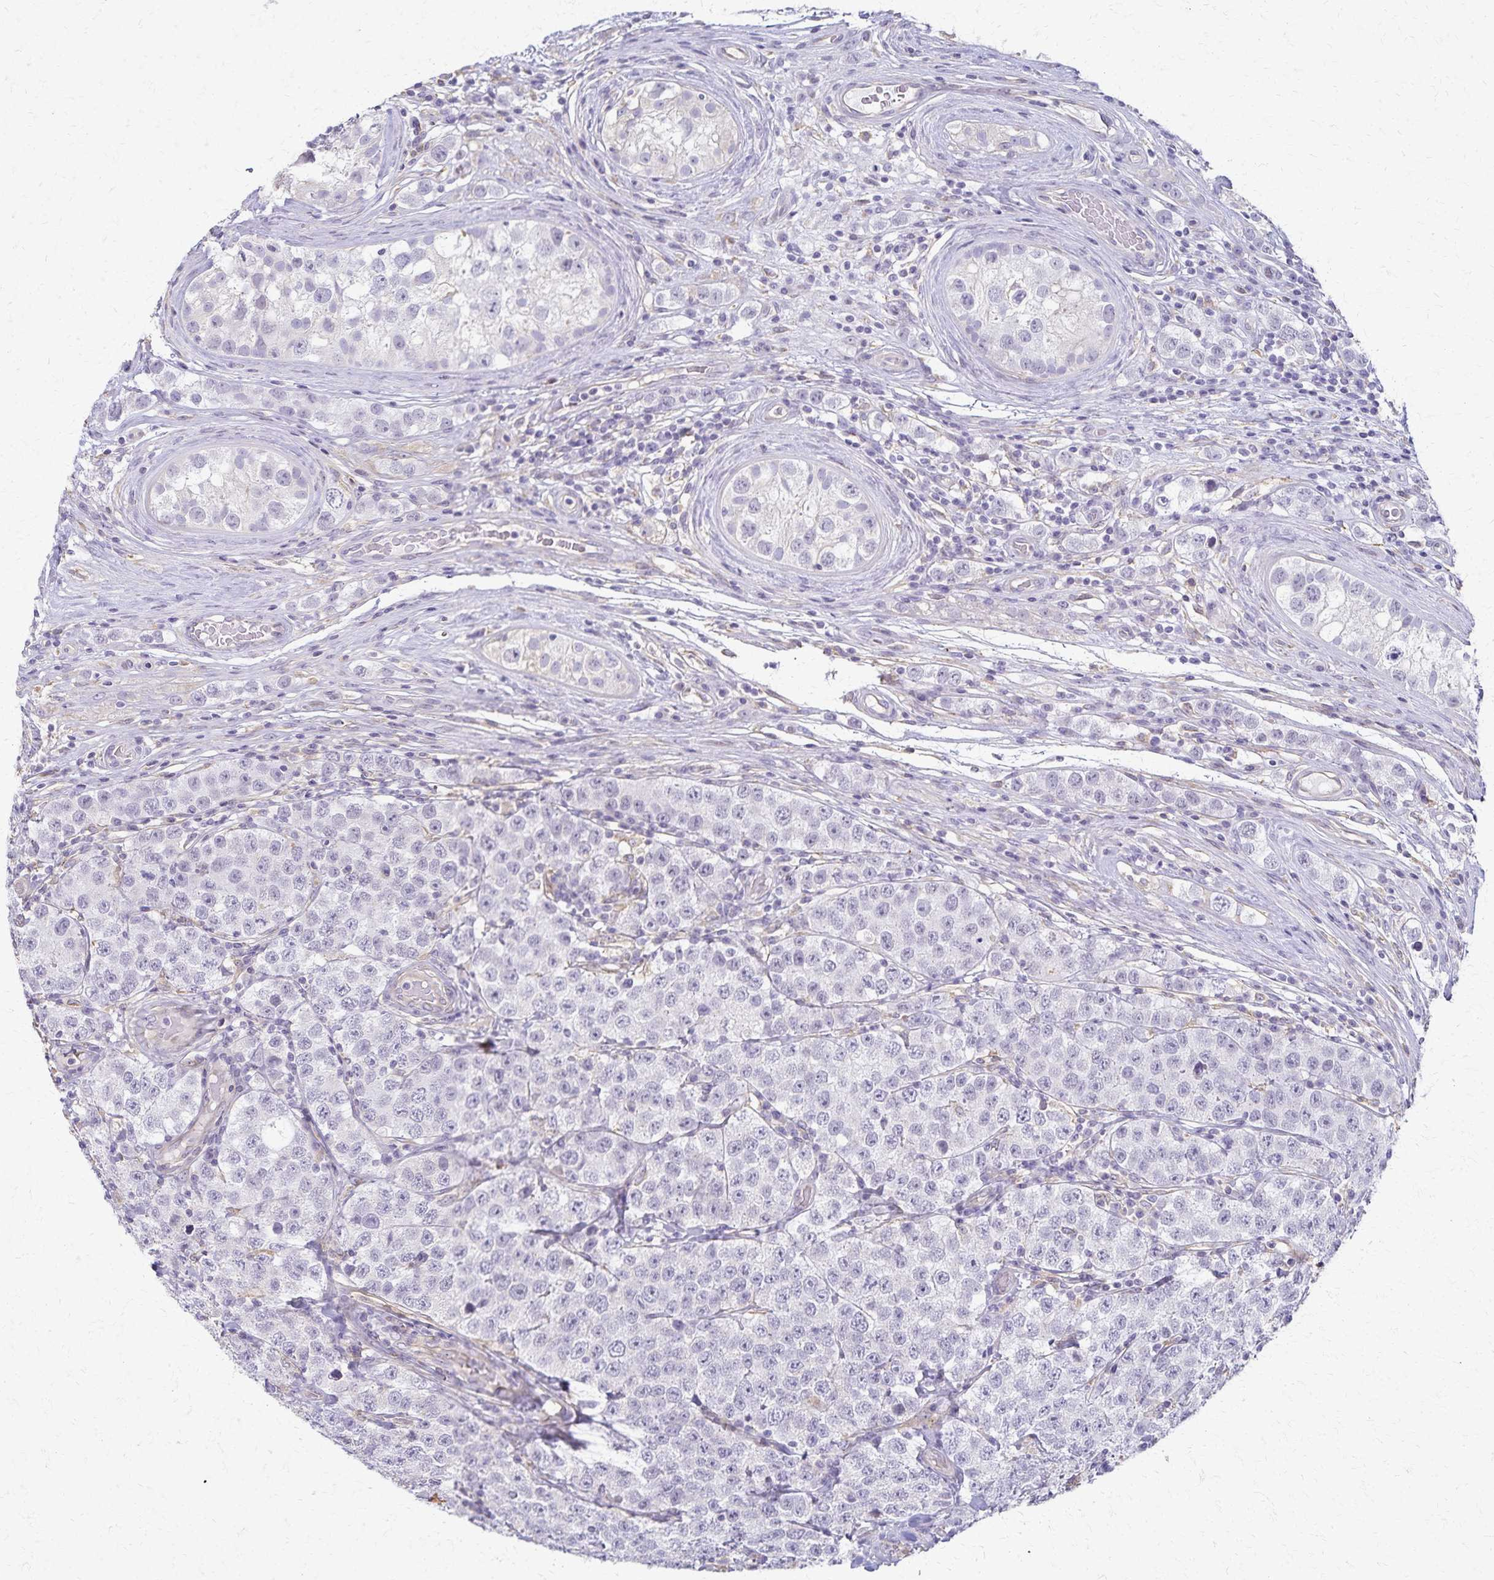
{"staining": {"intensity": "negative", "quantity": "none", "location": "none"}, "tissue": "testis cancer", "cell_type": "Tumor cells", "image_type": "cancer", "snomed": [{"axis": "morphology", "description": "Seminoma, NOS"}, {"axis": "topography", "description": "Testis"}], "caption": "IHC image of seminoma (testis) stained for a protein (brown), which exhibits no positivity in tumor cells. (DAB (3,3'-diaminobenzidine) immunohistochemistry (IHC) with hematoxylin counter stain).", "gene": "KISS1", "patient": {"sex": "male", "age": 34}}